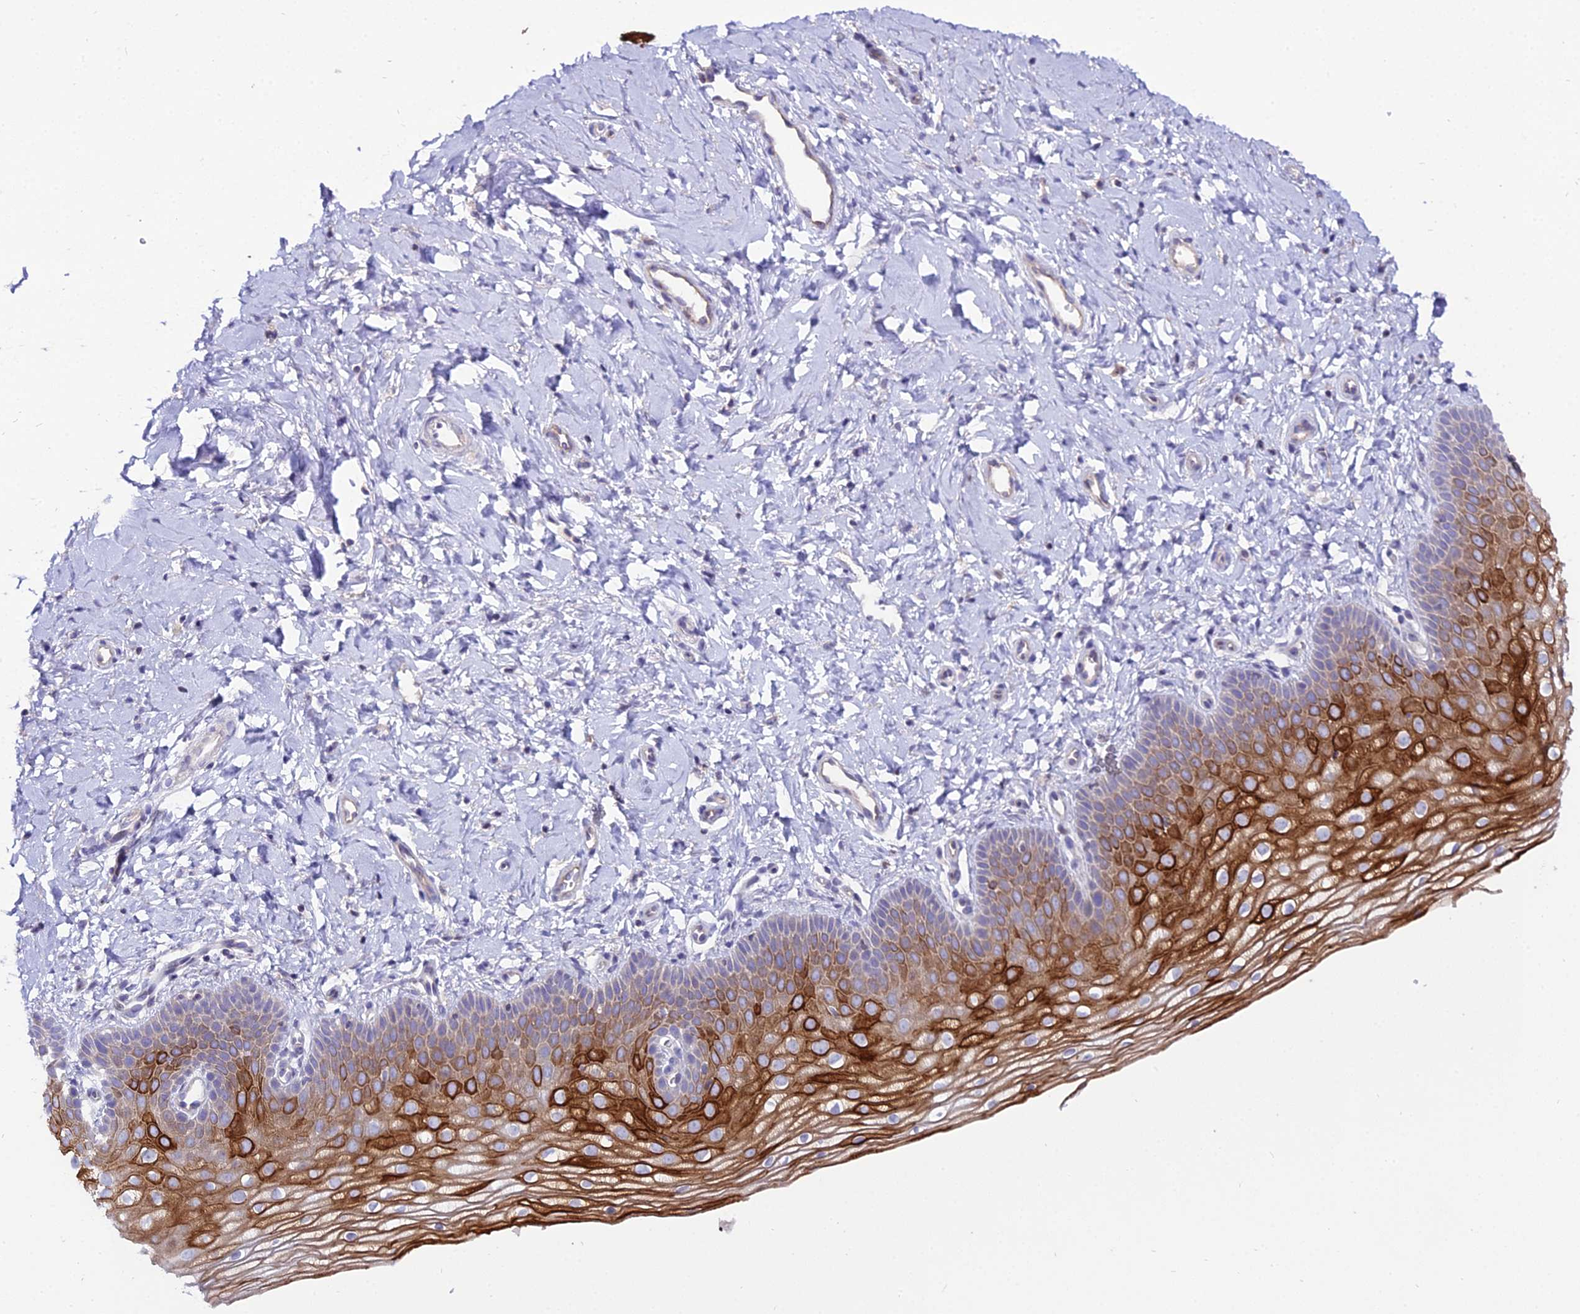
{"staining": {"intensity": "strong", "quantity": "<25%", "location": "cytoplasmic/membranous"}, "tissue": "vagina", "cell_type": "Squamous epithelial cells", "image_type": "normal", "snomed": [{"axis": "morphology", "description": "Normal tissue, NOS"}, {"axis": "topography", "description": "Vagina"}], "caption": "Vagina stained for a protein (brown) shows strong cytoplasmic/membranous positive expression in about <25% of squamous epithelial cells.", "gene": "SHQ1", "patient": {"sex": "female", "age": 68}}